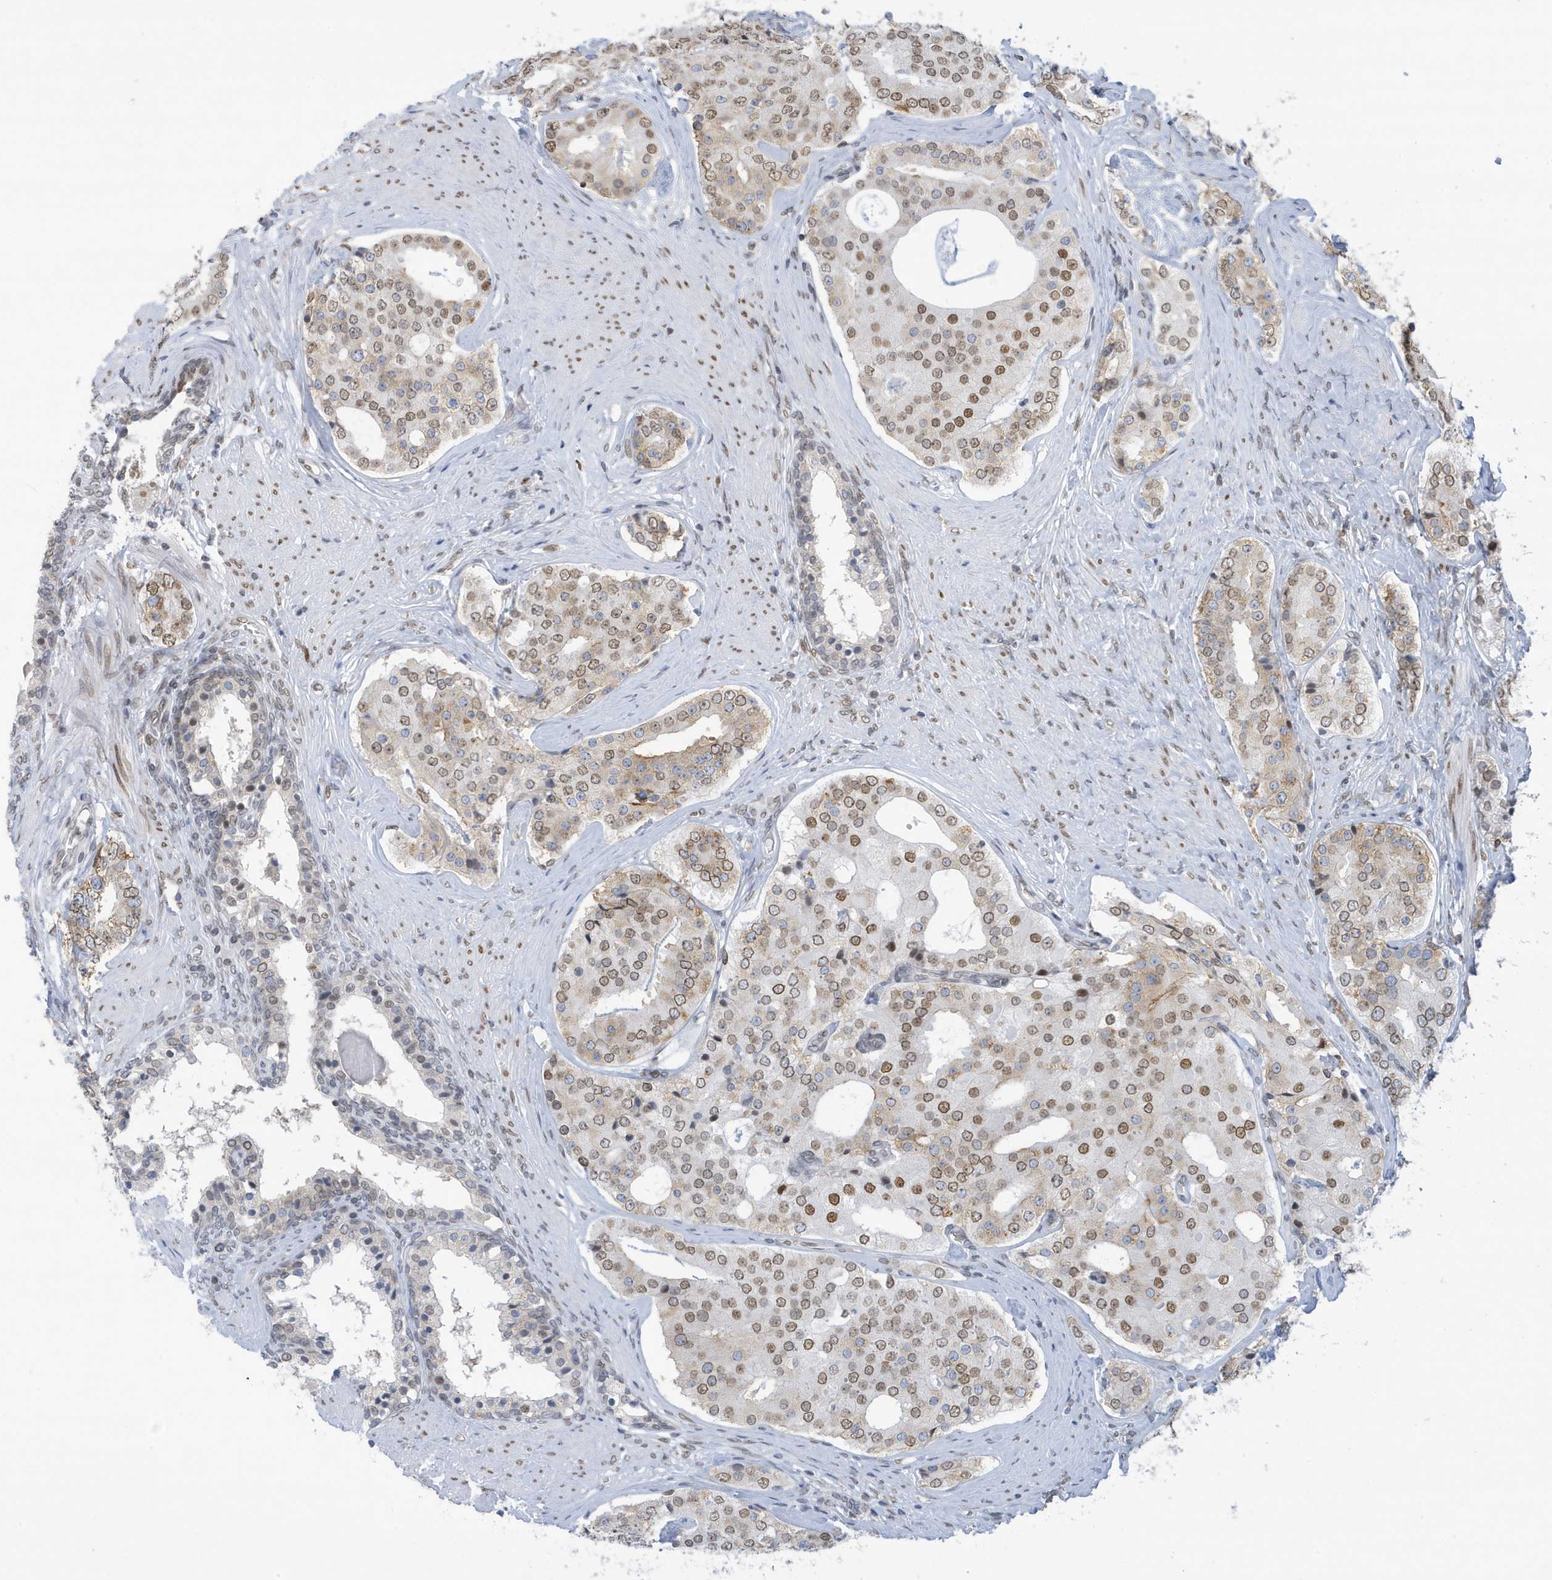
{"staining": {"intensity": "moderate", "quantity": ">75%", "location": "cytoplasmic/membranous,nuclear"}, "tissue": "prostate cancer", "cell_type": "Tumor cells", "image_type": "cancer", "snomed": [{"axis": "morphology", "description": "Adenocarcinoma, High grade"}, {"axis": "topography", "description": "Prostate"}], "caption": "Prostate cancer (high-grade adenocarcinoma) stained with DAB (3,3'-diaminobenzidine) immunohistochemistry (IHC) reveals medium levels of moderate cytoplasmic/membranous and nuclear positivity in approximately >75% of tumor cells. (IHC, brightfield microscopy, high magnification).", "gene": "PCYT1A", "patient": {"sex": "male", "age": 56}}